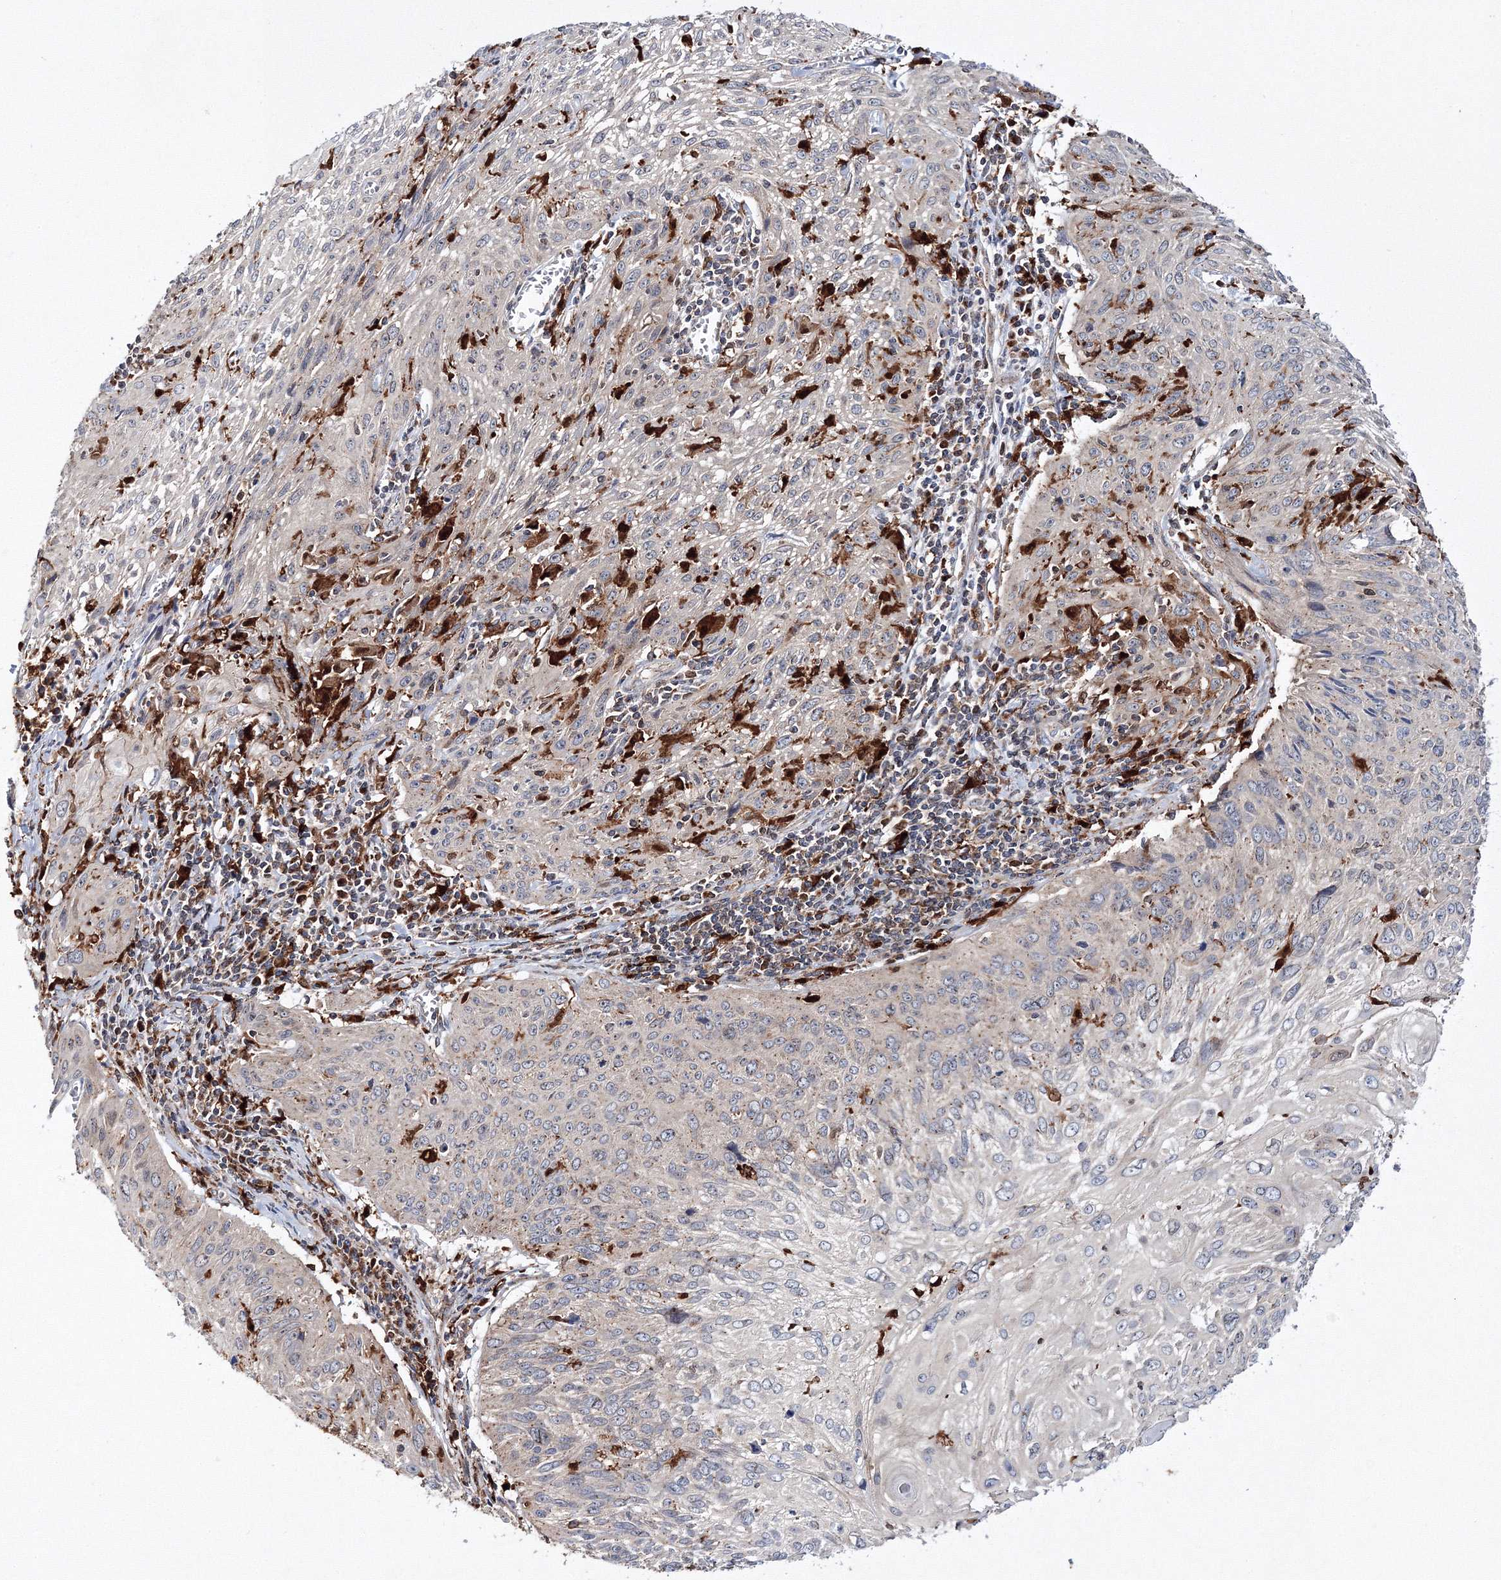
{"staining": {"intensity": "negative", "quantity": "none", "location": "none"}, "tissue": "cervical cancer", "cell_type": "Tumor cells", "image_type": "cancer", "snomed": [{"axis": "morphology", "description": "Squamous cell carcinoma, NOS"}, {"axis": "topography", "description": "Cervix"}], "caption": "An IHC histopathology image of cervical squamous cell carcinoma is shown. There is no staining in tumor cells of cervical squamous cell carcinoma.", "gene": "ARCN1", "patient": {"sex": "female", "age": 51}}